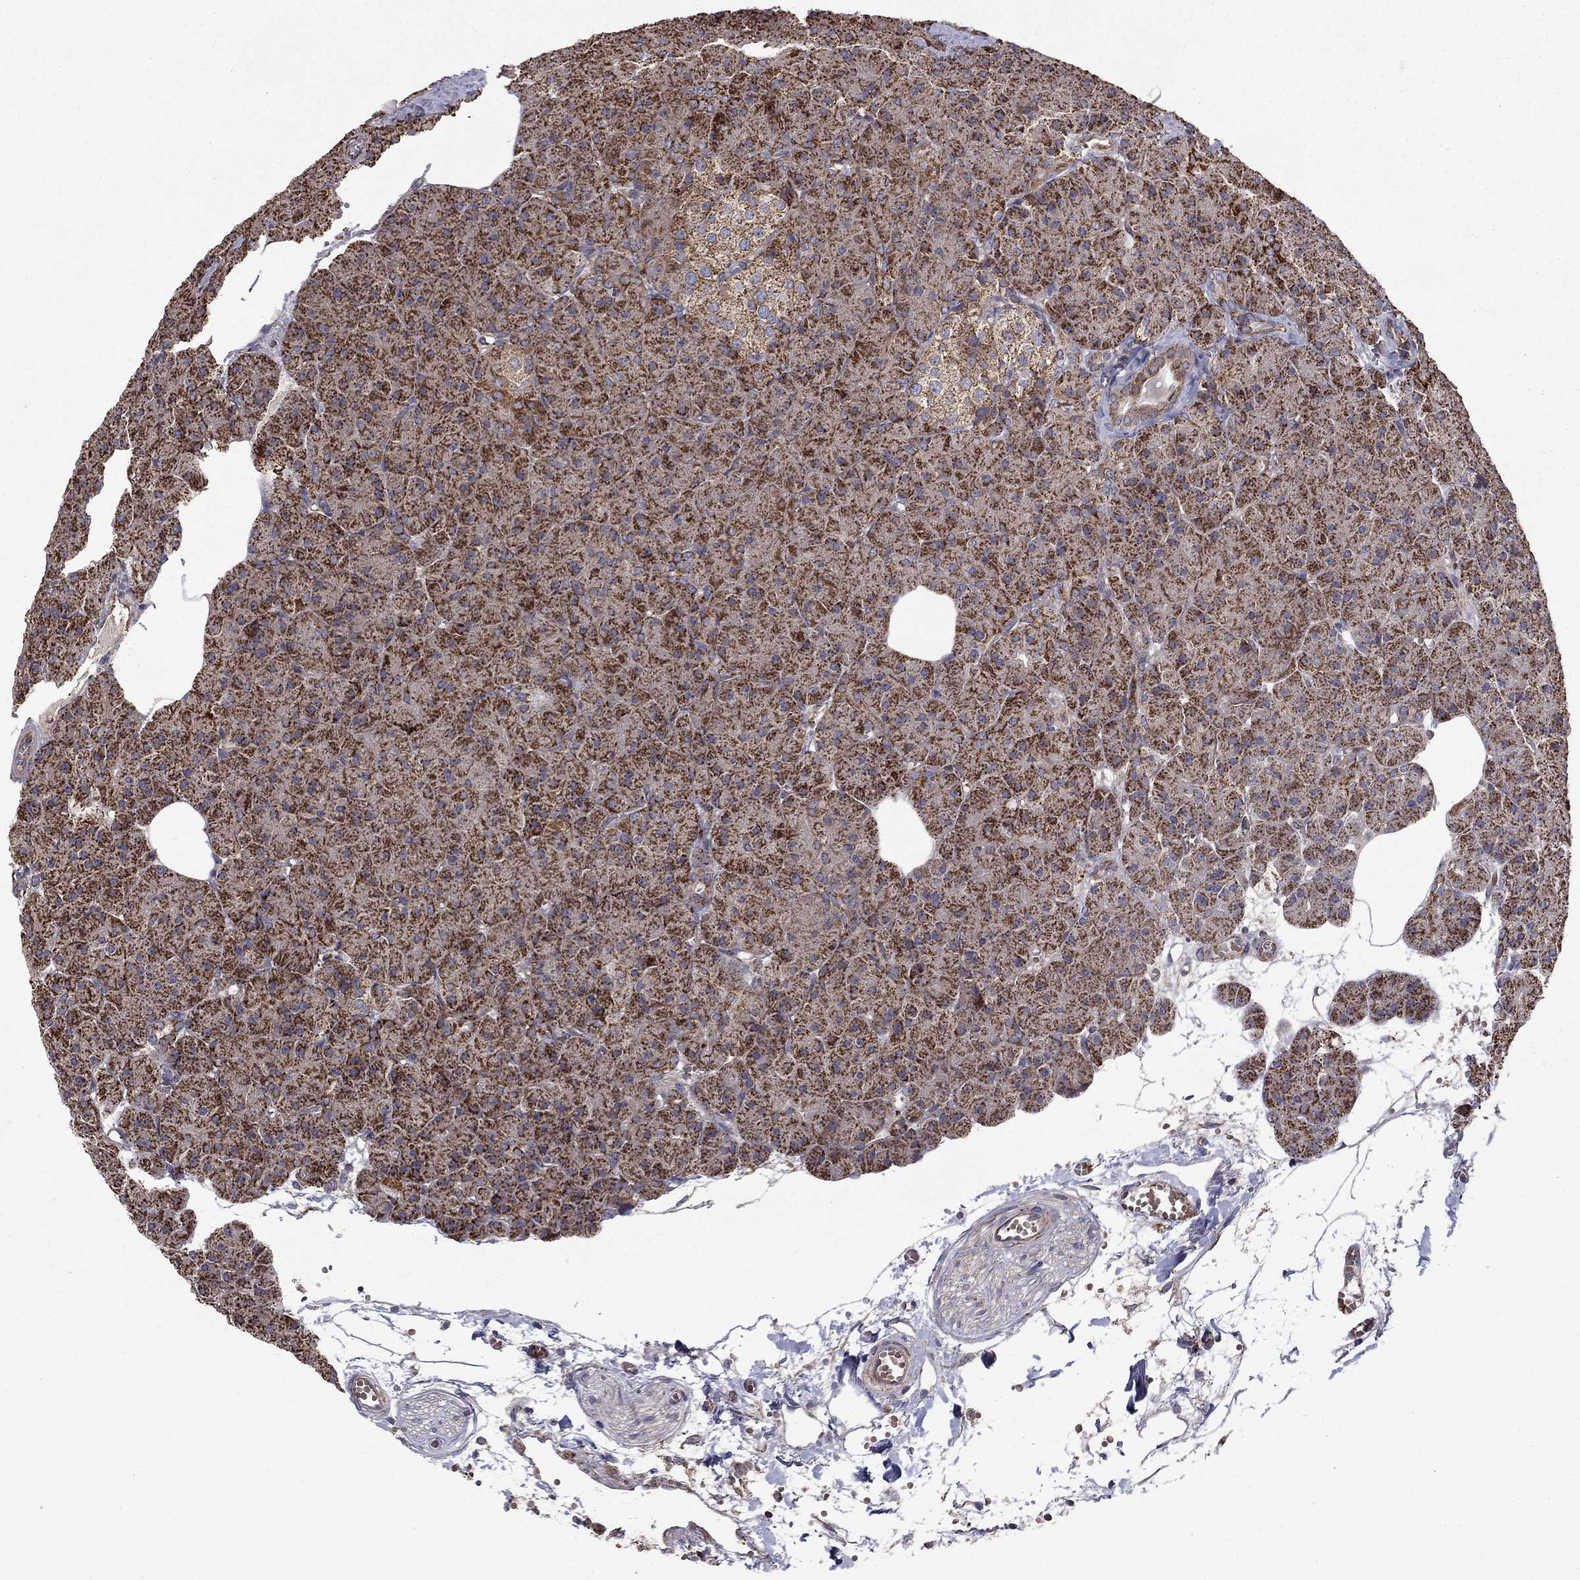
{"staining": {"intensity": "strong", "quantity": ">75%", "location": "cytoplasmic/membranous"}, "tissue": "pancreas", "cell_type": "Exocrine glandular cells", "image_type": "normal", "snomed": [{"axis": "morphology", "description": "Normal tissue, NOS"}, {"axis": "topography", "description": "Pancreas"}], "caption": "High-magnification brightfield microscopy of normal pancreas stained with DAB (brown) and counterstained with hematoxylin (blue). exocrine glandular cells exhibit strong cytoplasmic/membranous positivity is appreciated in about>75% of cells. The staining was performed using DAB, with brown indicating positive protein expression. Nuclei are stained blue with hematoxylin.", "gene": "NDUFS8", "patient": {"sex": "male", "age": 61}}